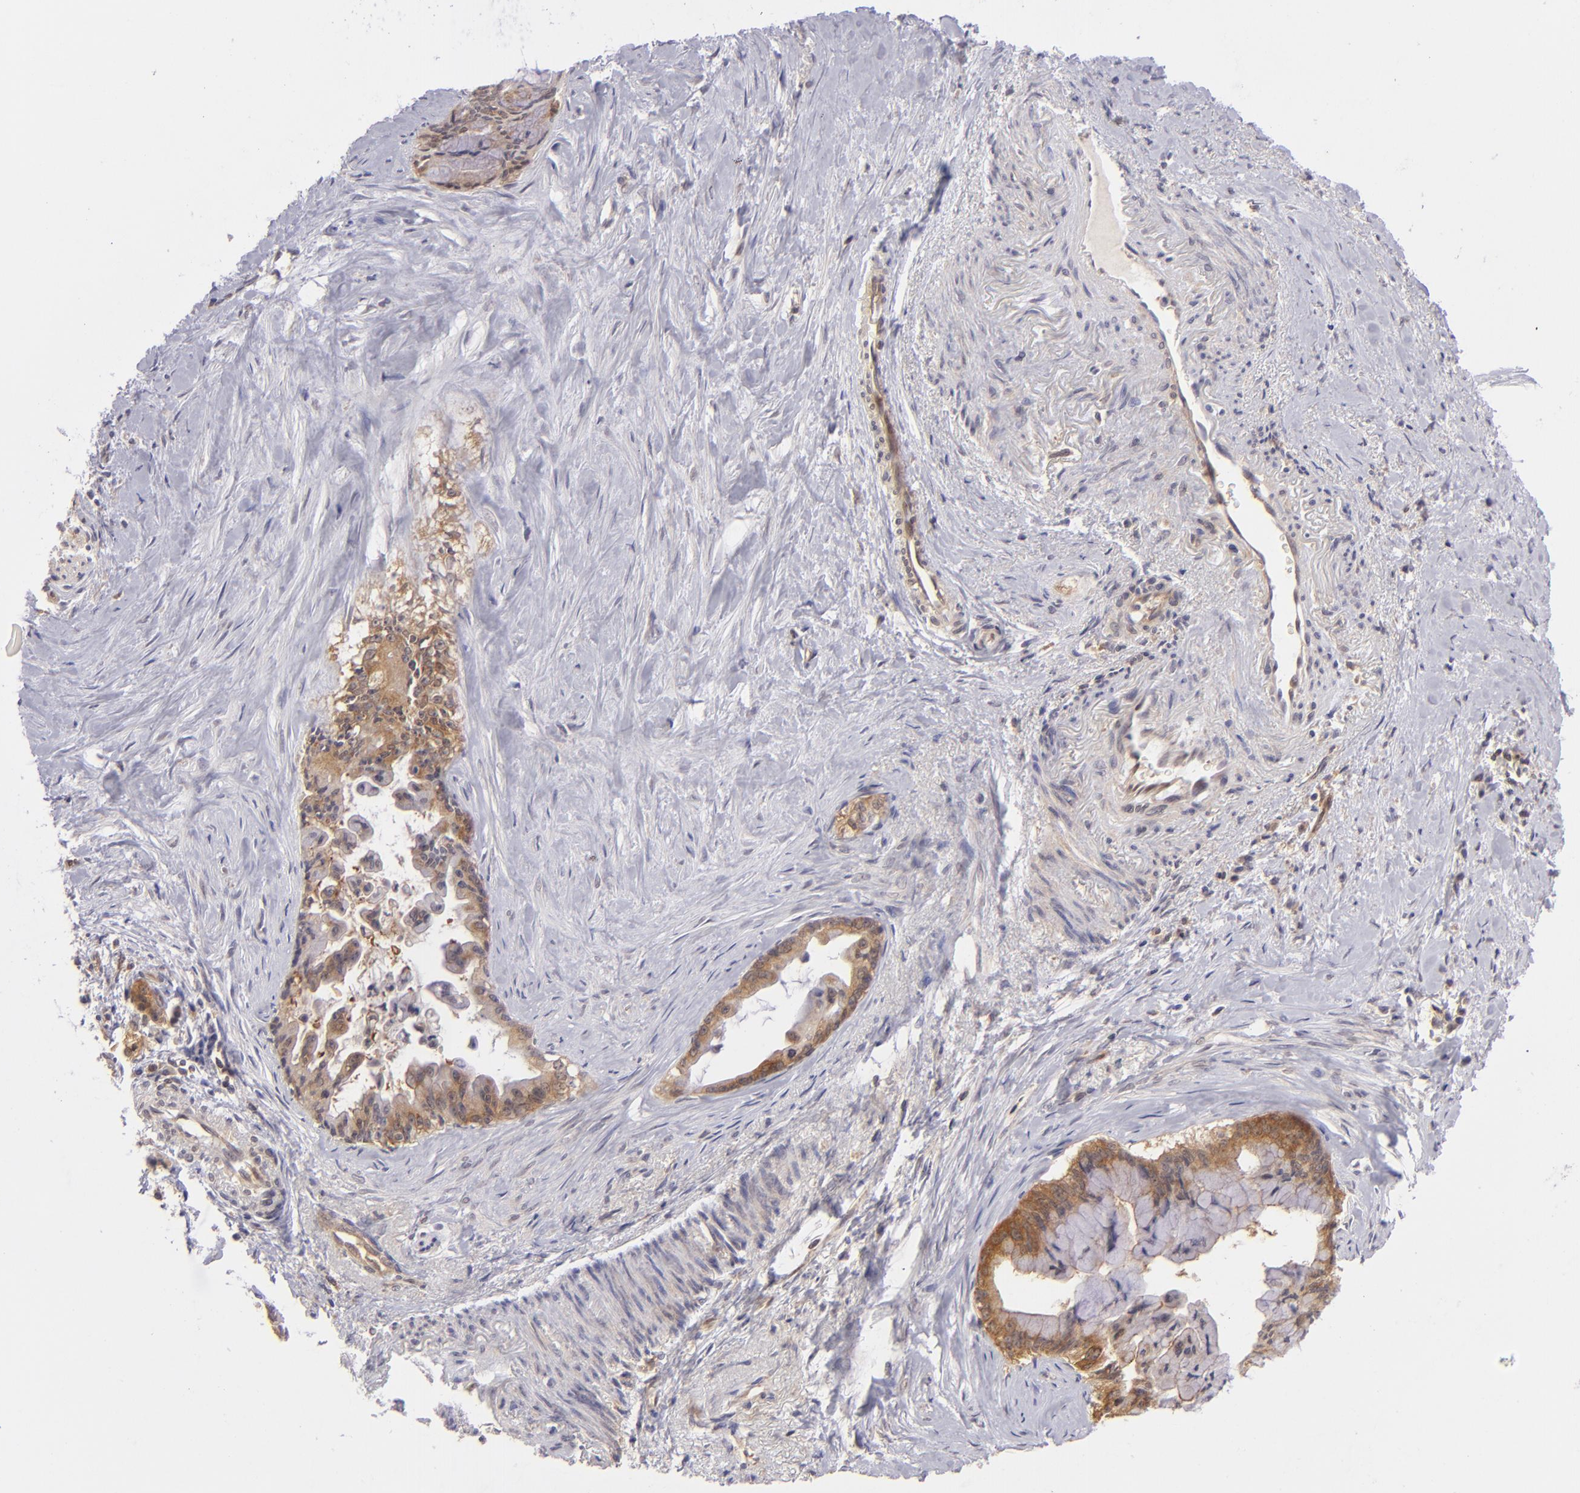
{"staining": {"intensity": "moderate", "quantity": ">75%", "location": "cytoplasmic/membranous"}, "tissue": "pancreatic cancer", "cell_type": "Tumor cells", "image_type": "cancer", "snomed": [{"axis": "morphology", "description": "Adenocarcinoma, NOS"}, {"axis": "topography", "description": "Pancreas"}], "caption": "Protein staining by immunohistochemistry (IHC) shows moderate cytoplasmic/membranous expression in about >75% of tumor cells in pancreatic cancer.", "gene": "PTPN13", "patient": {"sex": "male", "age": 59}}